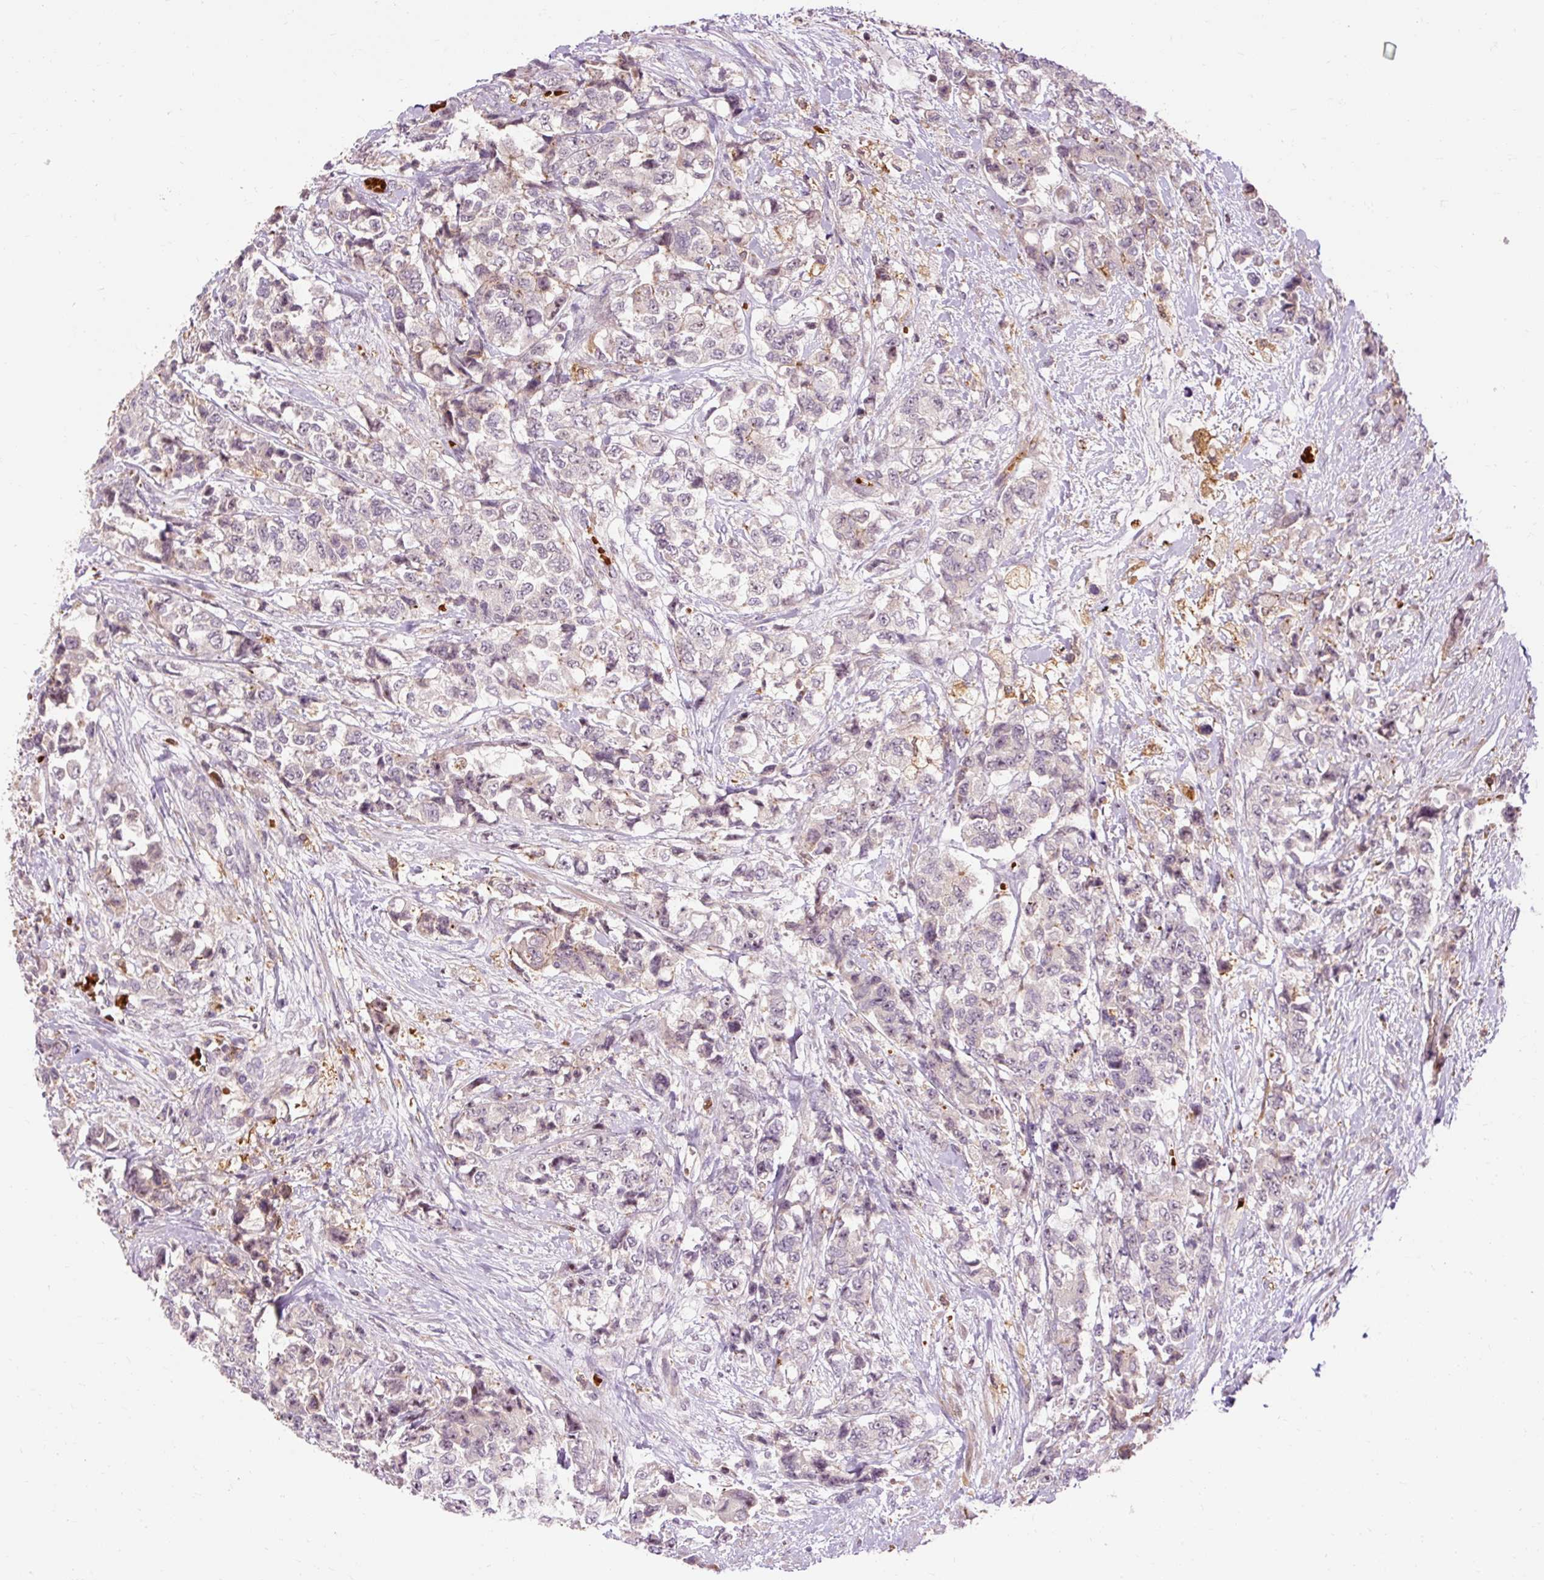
{"staining": {"intensity": "negative", "quantity": "none", "location": "none"}, "tissue": "urothelial cancer", "cell_type": "Tumor cells", "image_type": "cancer", "snomed": [{"axis": "morphology", "description": "Urothelial carcinoma, High grade"}, {"axis": "topography", "description": "Urinary bladder"}], "caption": "Human urothelial cancer stained for a protein using immunohistochemistry (IHC) demonstrates no expression in tumor cells.", "gene": "CEBPZ", "patient": {"sex": "female", "age": 78}}